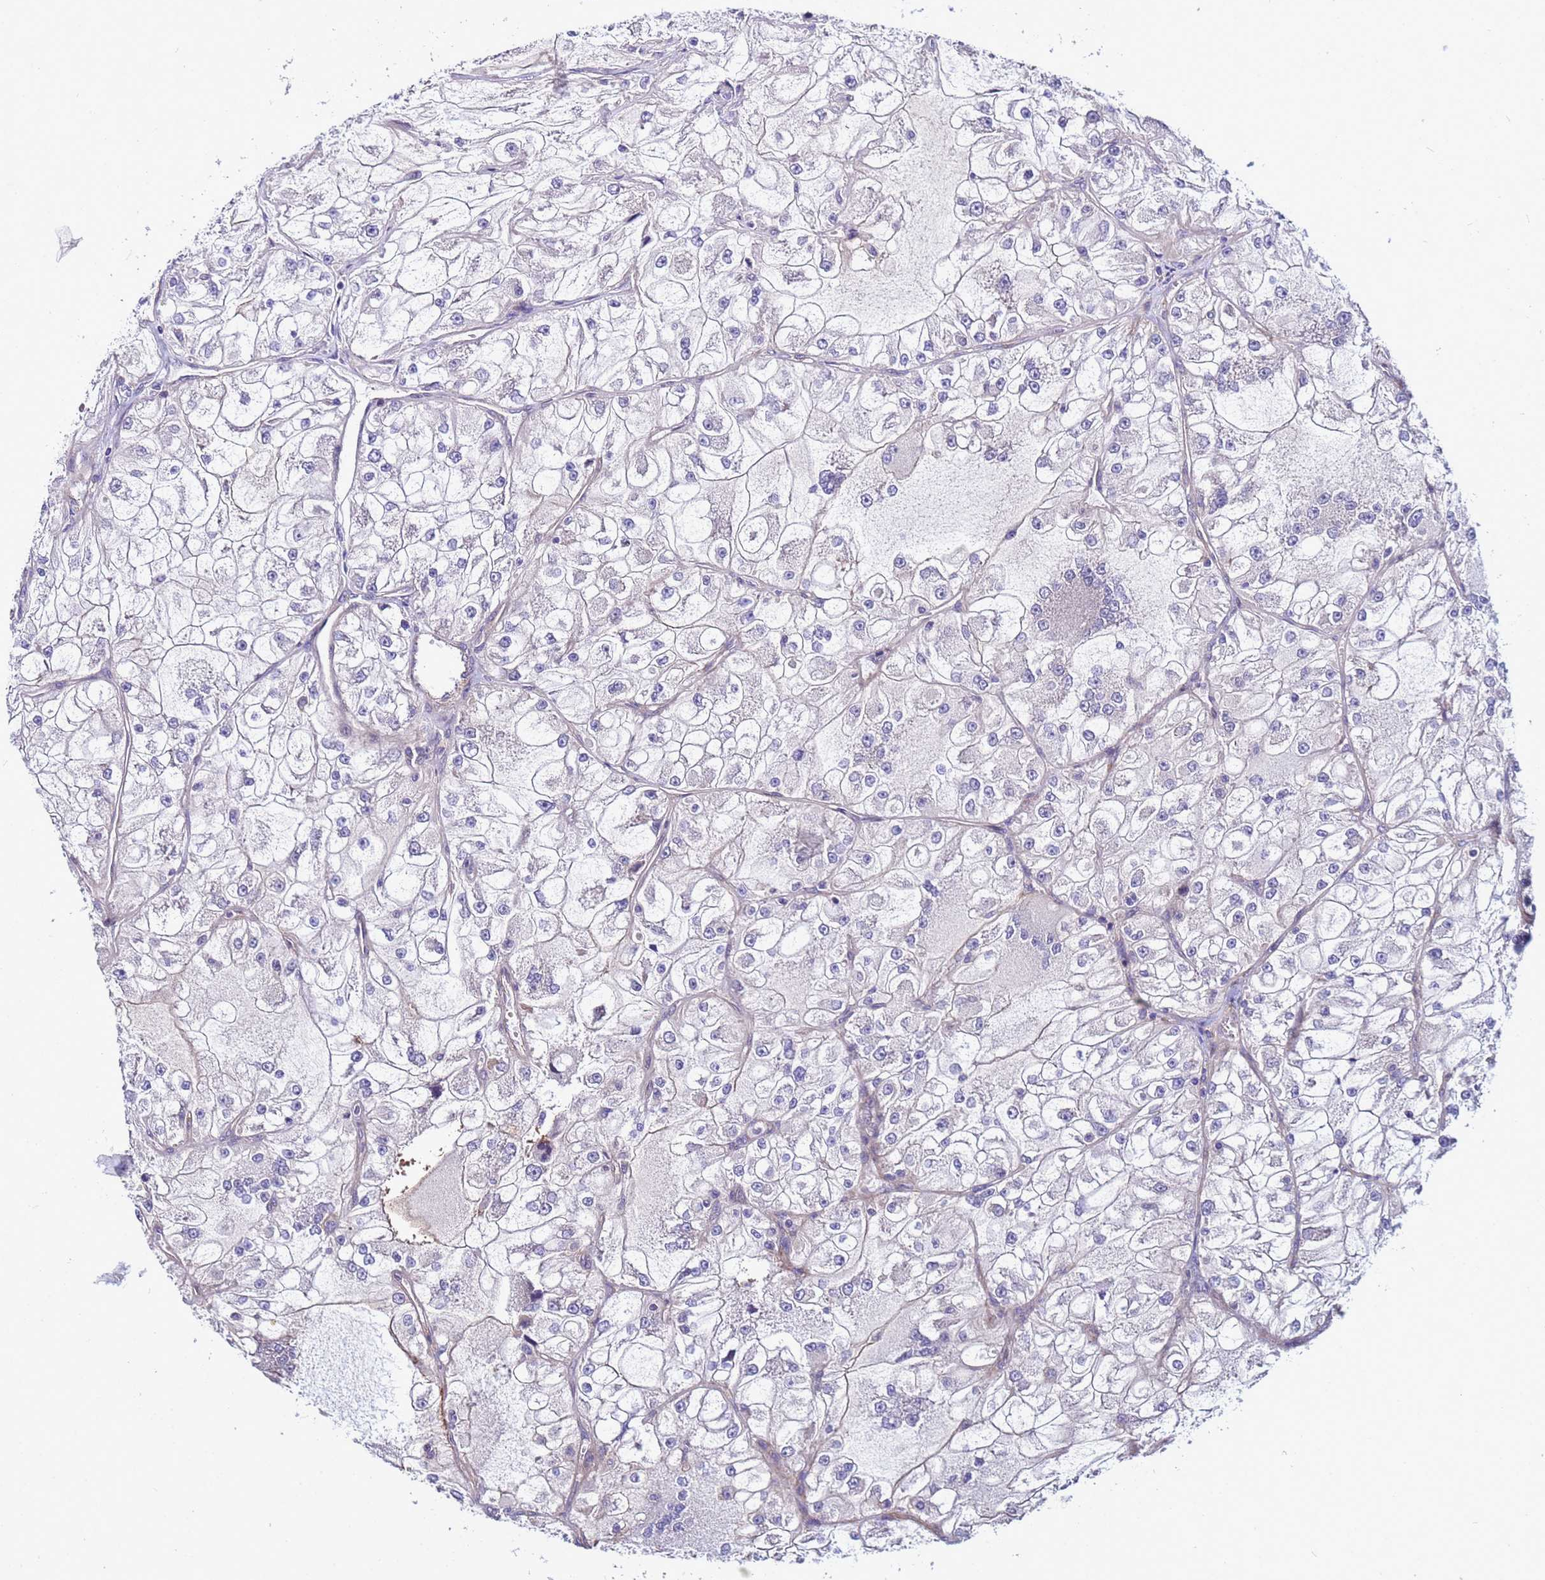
{"staining": {"intensity": "moderate", "quantity": "<25%", "location": "cytoplasmic/membranous"}, "tissue": "renal cancer", "cell_type": "Tumor cells", "image_type": "cancer", "snomed": [{"axis": "morphology", "description": "Adenocarcinoma, NOS"}, {"axis": "topography", "description": "Kidney"}], "caption": "Human adenocarcinoma (renal) stained with a brown dye displays moderate cytoplasmic/membranous positive staining in about <25% of tumor cells.", "gene": "STK38", "patient": {"sex": "female", "age": 72}}